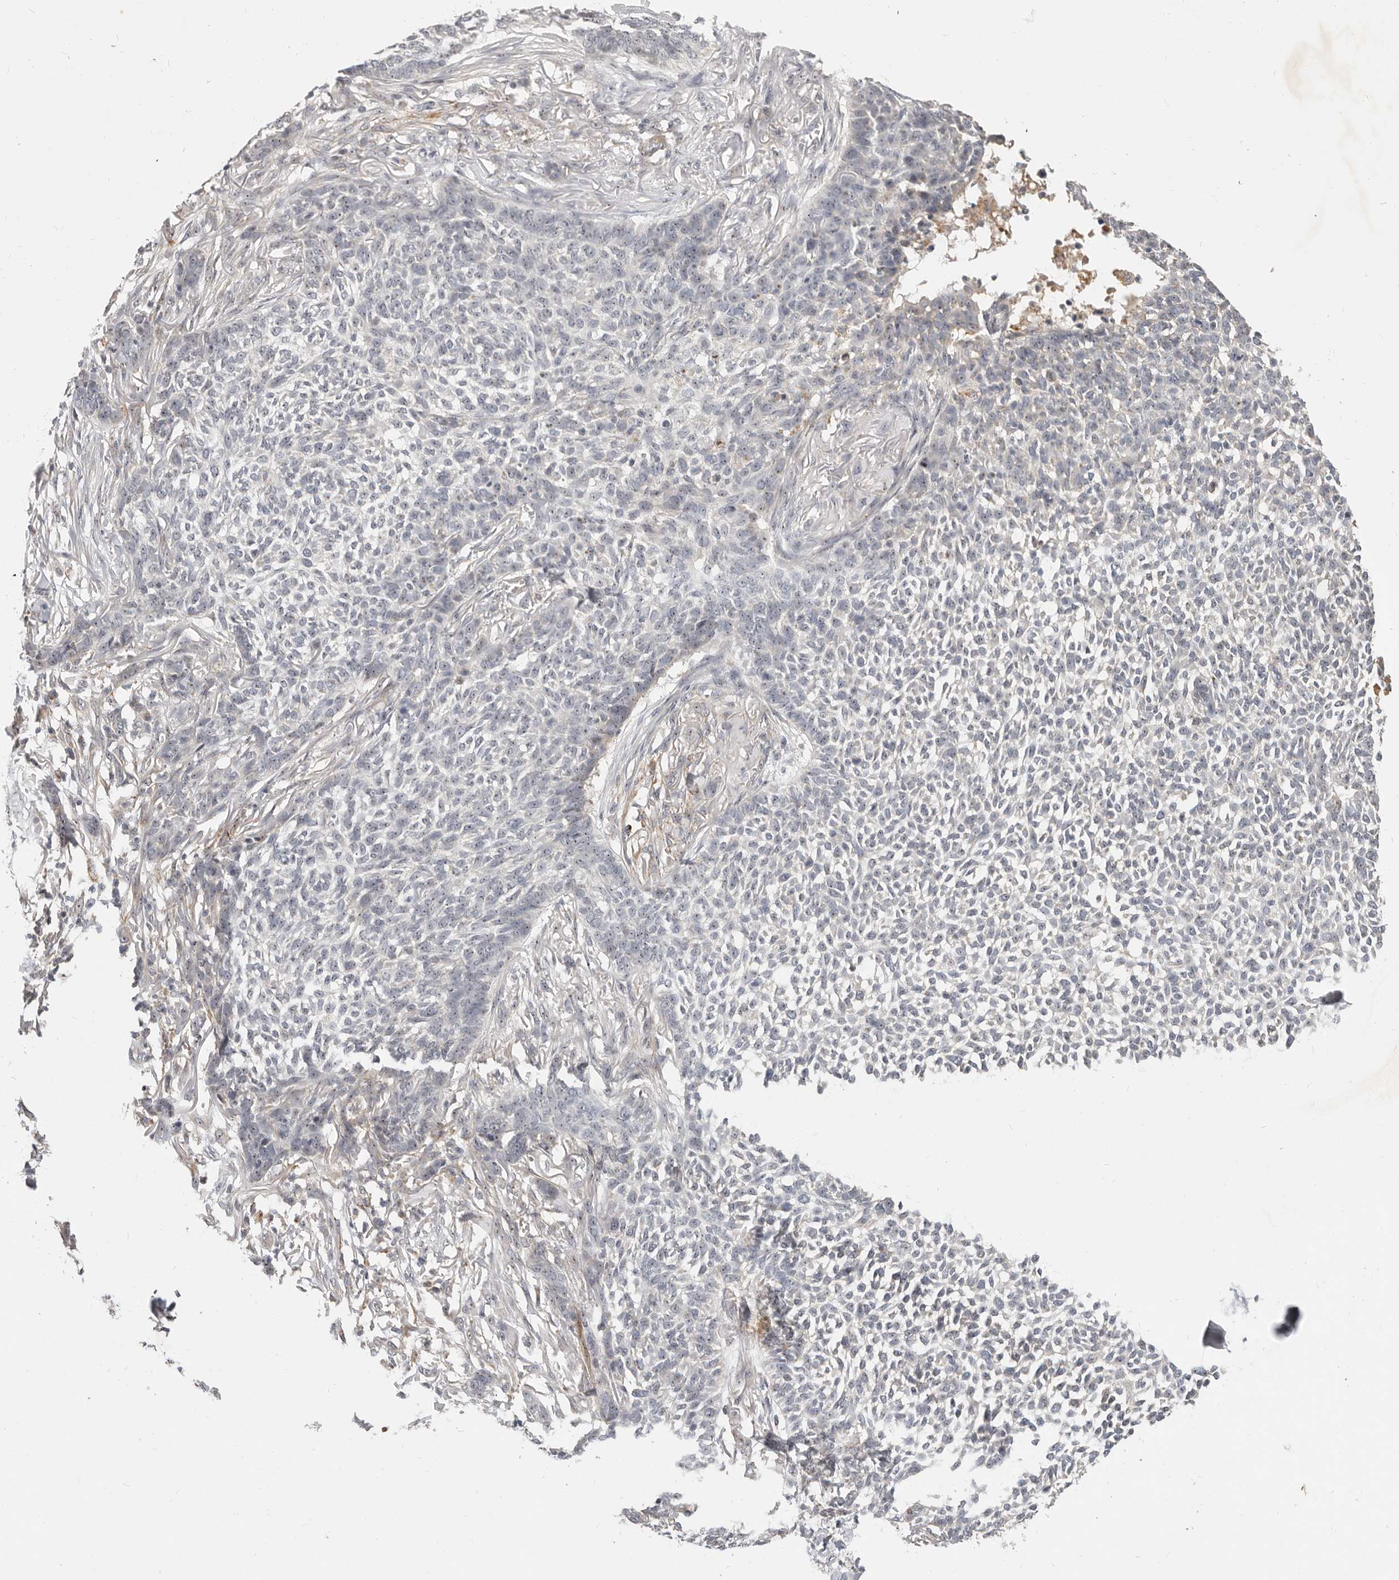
{"staining": {"intensity": "negative", "quantity": "none", "location": "none"}, "tissue": "skin cancer", "cell_type": "Tumor cells", "image_type": "cancer", "snomed": [{"axis": "morphology", "description": "Basal cell carcinoma"}, {"axis": "topography", "description": "Skin"}], "caption": "This is an IHC photomicrograph of skin basal cell carcinoma. There is no positivity in tumor cells.", "gene": "MICALL2", "patient": {"sex": "male", "age": 85}}